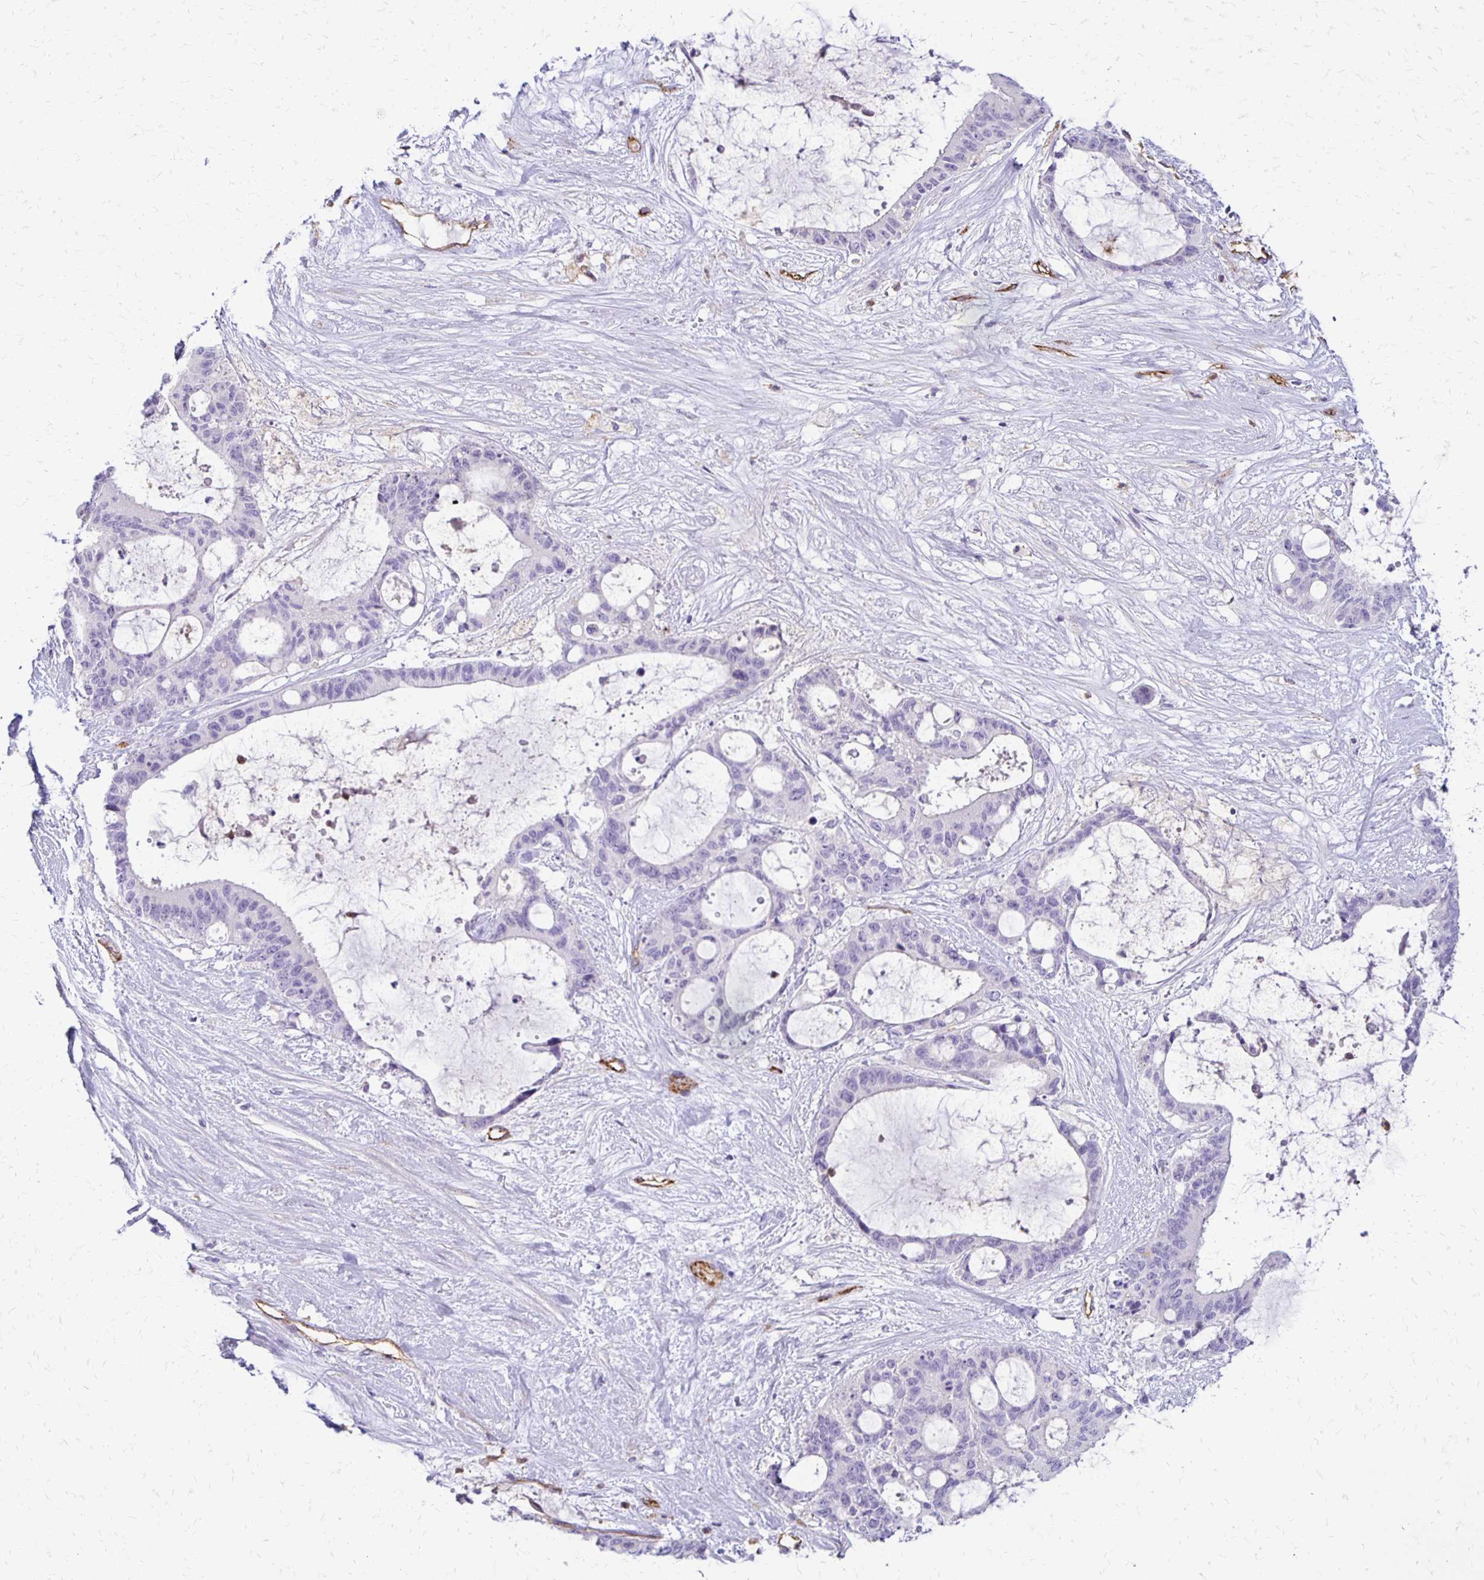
{"staining": {"intensity": "negative", "quantity": "none", "location": "none"}, "tissue": "liver cancer", "cell_type": "Tumor cells", "image_type": "cancer", "snomed": [{"axis": "morphology", "description": "Normal tissue, NOS"}, {"axis": "morphology", "description": "Cholangiocarcinoma"}, {"axis": "topography", "description": "Liver"}, {"axis": "topography", "description": "Peripheral nerve tissue"}], "caption": "Immunohistochemistry (IHC) of liver cholangiocarcinoma exhibits no expression in tumor cells.", "gene": "TTYH1", "patient": {"sex": "female", "age": 73}}